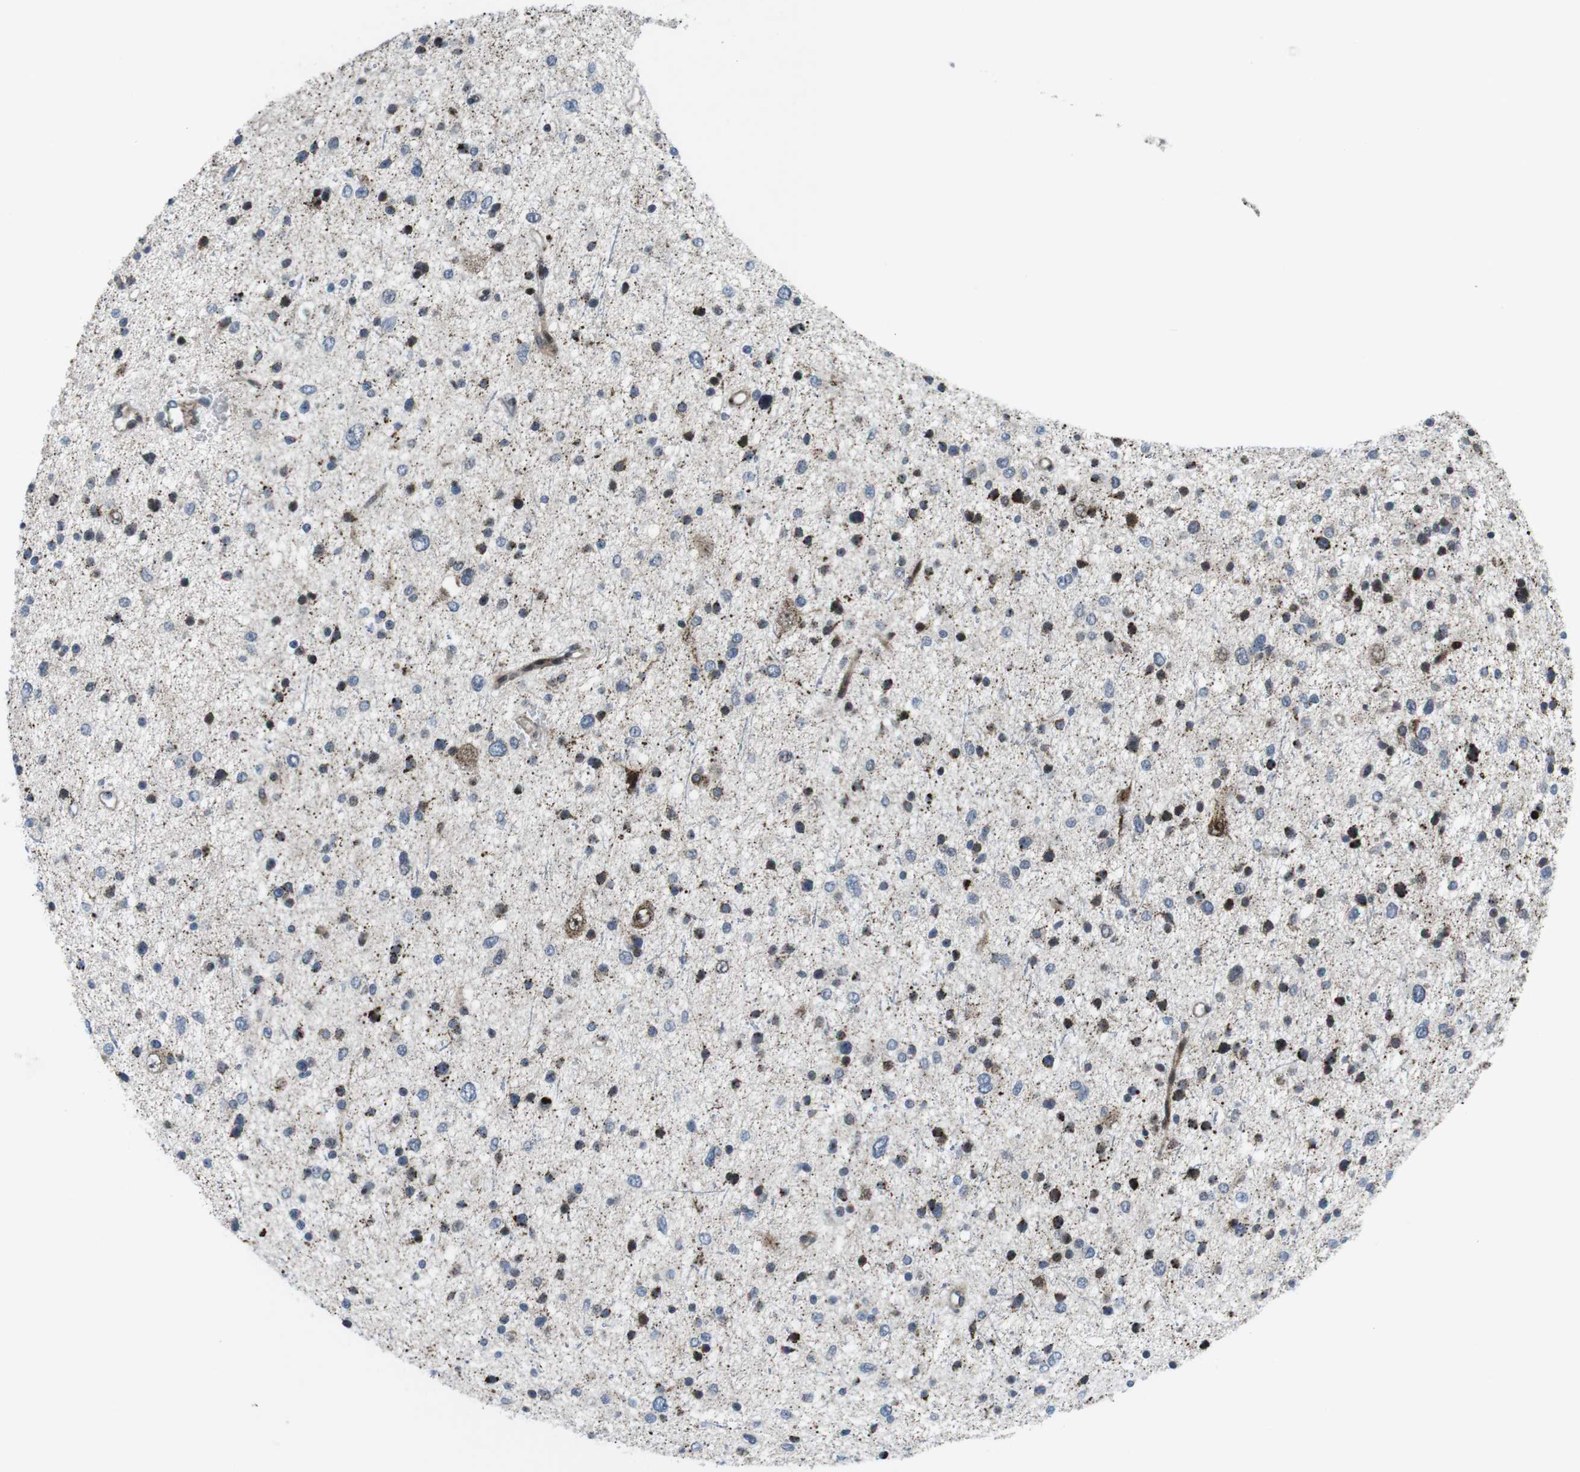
{"staining": {"intensity": "moderate", "quantity": "25%-75%", "location": "cytoplasmic/membranous,nuclear"}, "tissue": "glioma", "cell_type": "Tumor cells", "image_type": "cancer", "snomed": [{"axis": "morphology", "description": "Glioma, malignant, Low grade"}, {"axis": "topography", "description": "Brain"}], "caption": "High-power microscopy captured an immunohistochemistry (IHC) micrograph of malignant glioma (low-grade), revealing moderate cytoplasmic/membranous and nuclear expression in approximately 25%-75% of tumor cells. The protein is shown in brown color, while the nuclei are stained blue.", "gene": "CUL7", "patient": {"sex": "female", "age": 37}}